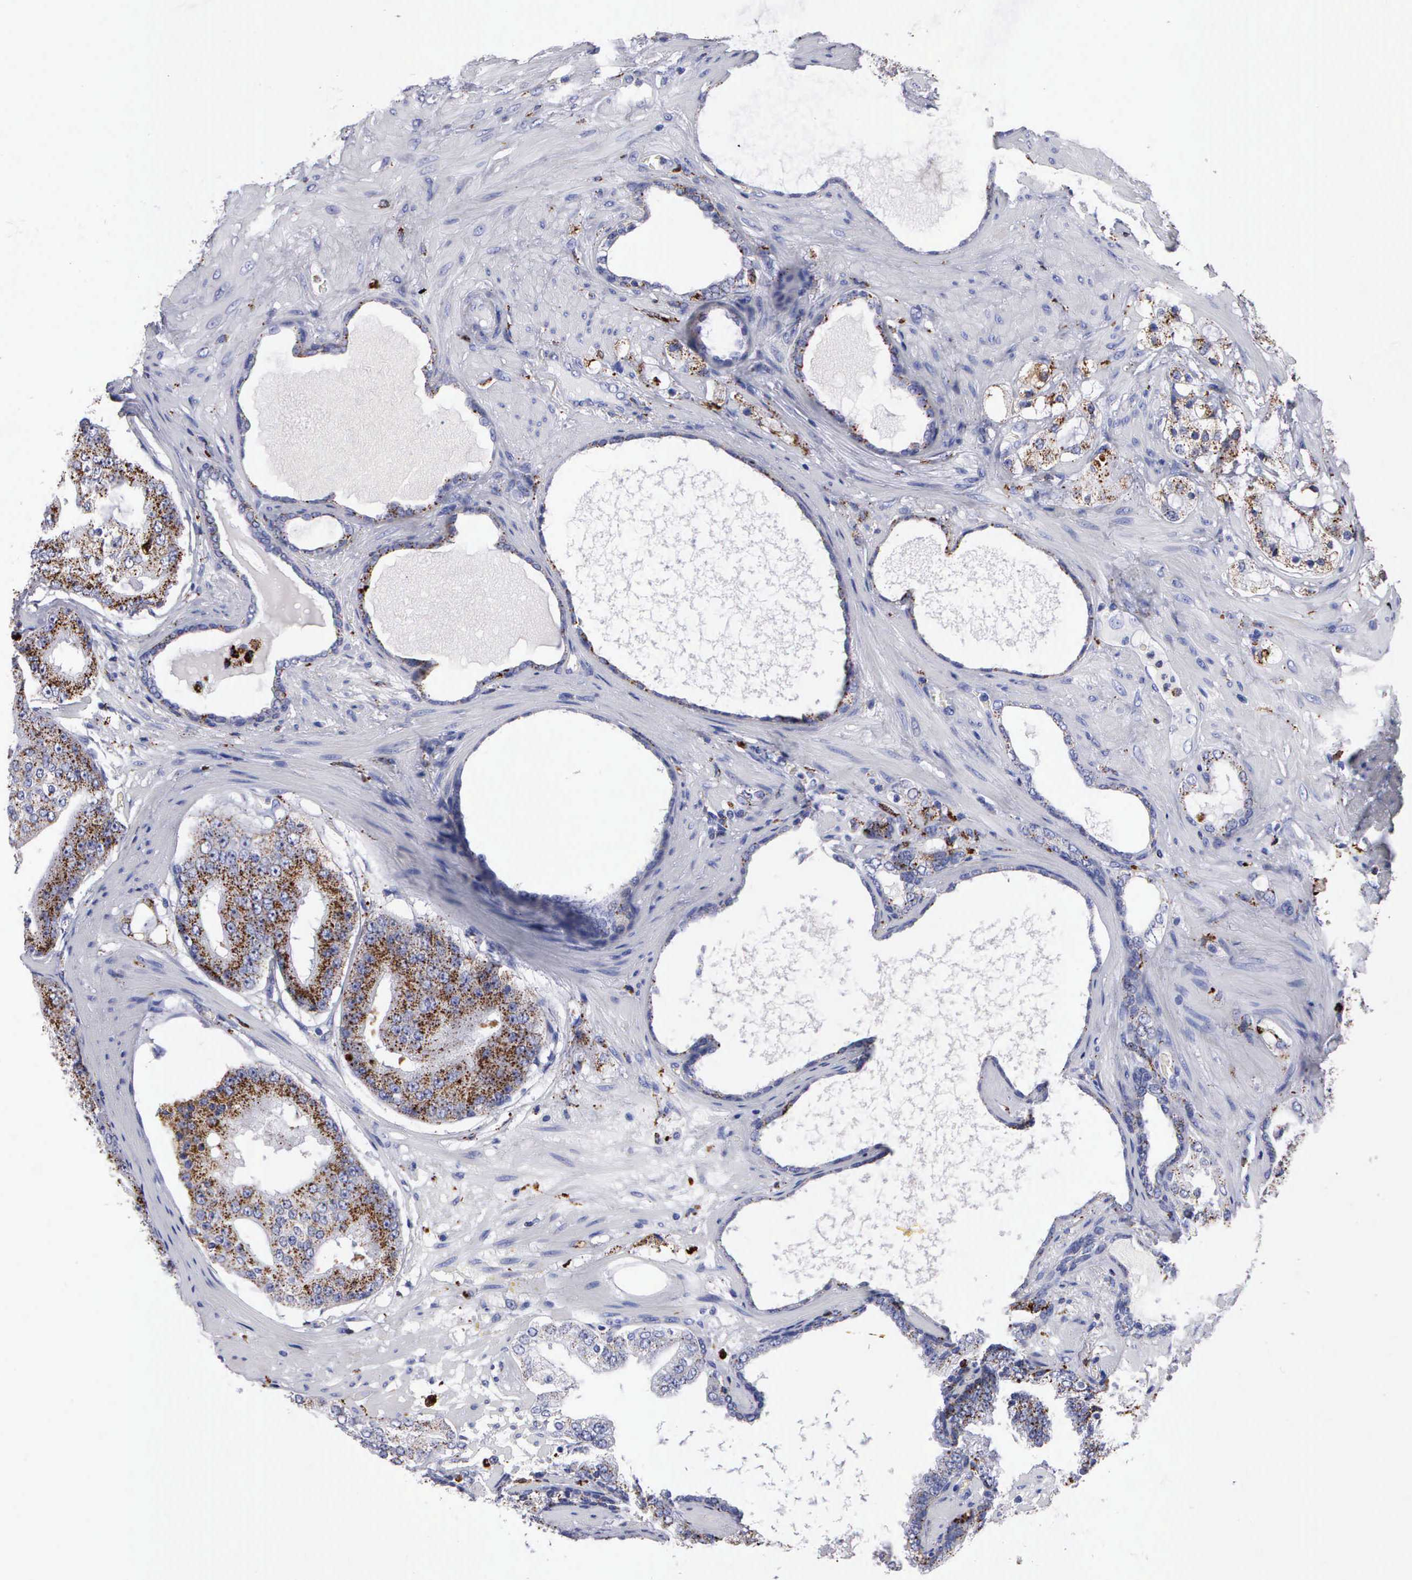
{"staining": {"intensity": "strong", "quantity": ">75%", "location": "cytoplasmic/membranous"}, "tissue": "prostate cancer", "cell_type": "Tumor cells", "image_type": "cancer", "snomed": [{"axis": "morphology", "description": "Adenocarcinoma, High grade"}, {"axis": "topography", "description": "Prostate"}], "caption": "Immunohistochemical staining of human prostate cancer shows high levels of strong cytoplasmic/membranous protein expression in approximately >75% of tumor cells. Immunohistochemistry stains the protein of interest in brown and the nuclei are stained blue.", "gene": "CTSH", "patient": {"sex": "male", "age": 68}}